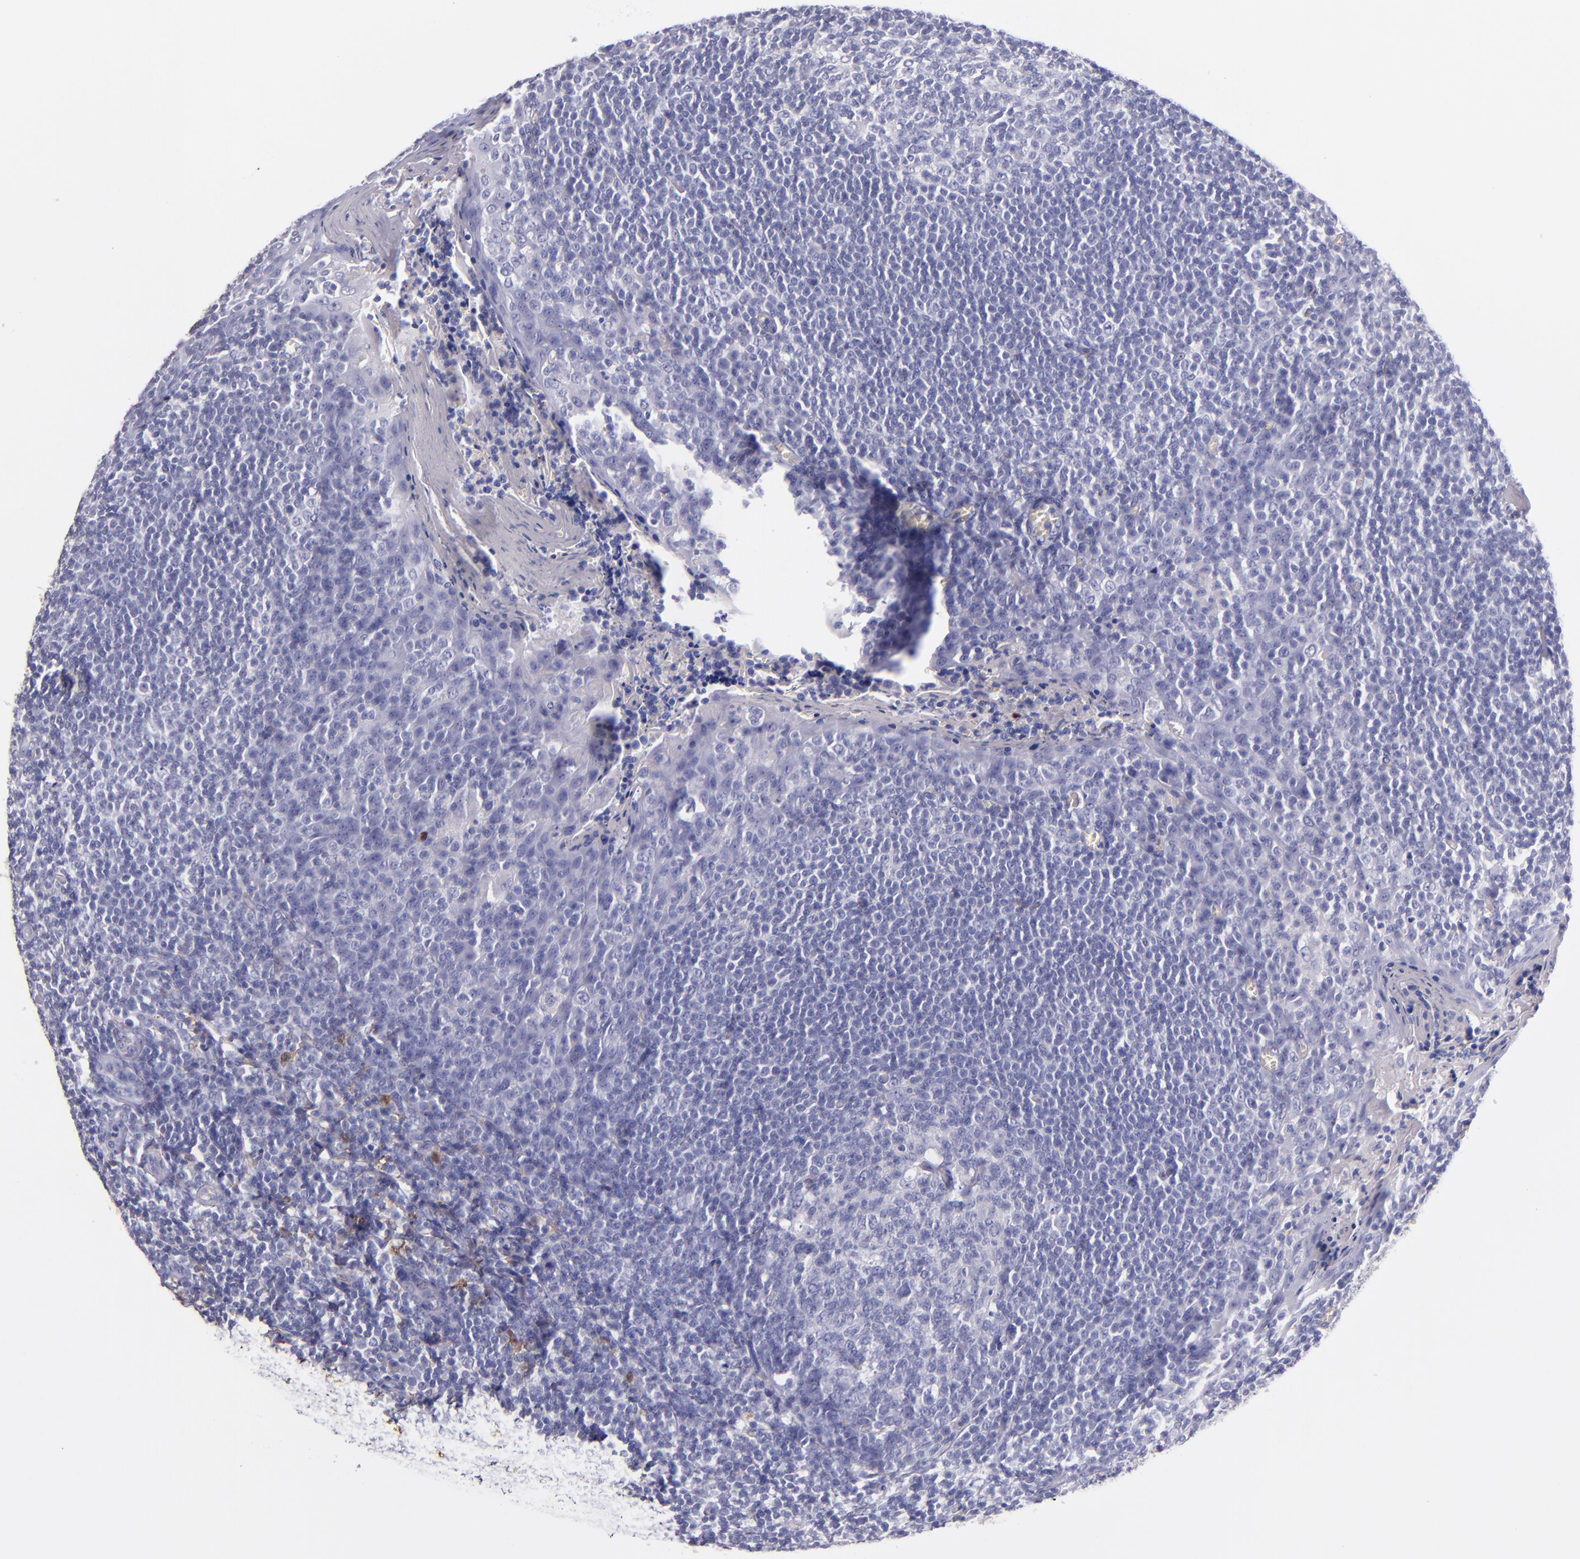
{"staining": {"intensity": "negative", "quantity": "none", "location": "none"}, "tissue": "tonsil", "cell_type": "Germinal center cells", "image_type": "normal", "snomed": [{"axis": "morphology", "description": "Normal tissue, NOS"}, {"axis": "topography", "description": "Tonsil"}], "caption": "IHC of benign human tonsil reveals no positivity in germinal center cells. Brightfield microscopy of IHC stained with DAB (3,3'-diaminobenzidine) (brown) and hematoxylin (blue), captured at high magnification.", "gene": "F13A1", "patient": {"sex": "male", "age": 31}}